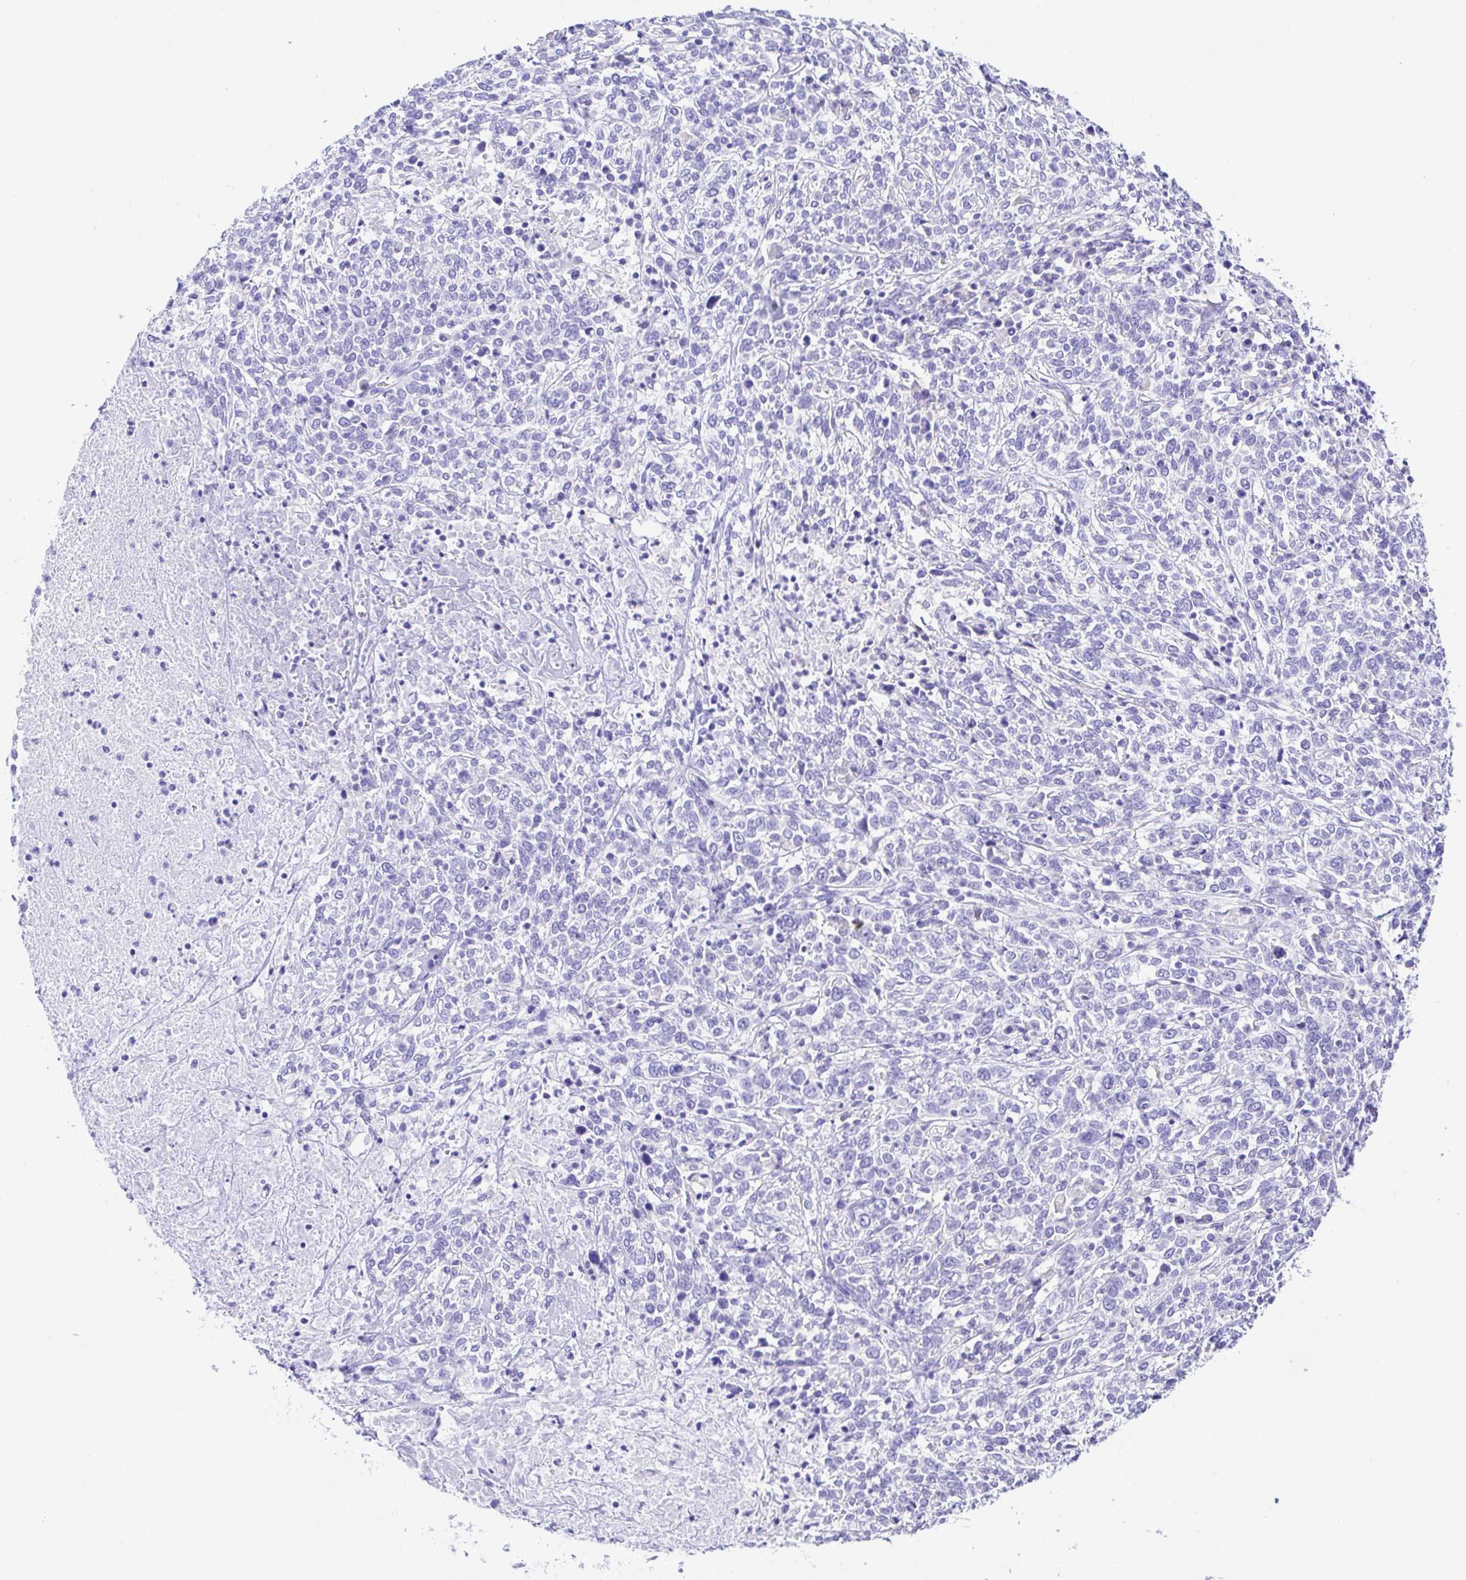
{"staining": {"intensity": "negative", "quantity": "none", "location": "none"}, "tissue": "cervical cancer", "cell_type": "Tumor cells", "image_type": "cancer", "snomed": [{"axis": "morphology", "description": "Squamous cell carcinoma, NOS"}, {"axis": "topography", "description": "Cervix"}], "caption": "An immunohistochemistry micrograph of squamous cell carcinoma (cervical) is shown. There is no staining in tumor cells of squamous cell carcinoma (cervical). (DAB (3,3'-diaminobenzidine) immunohistochemistry (IHC) with hematoxylin counter stain).", "gene": "BACE2", "patient": {"sex": "female", "age": 46}}